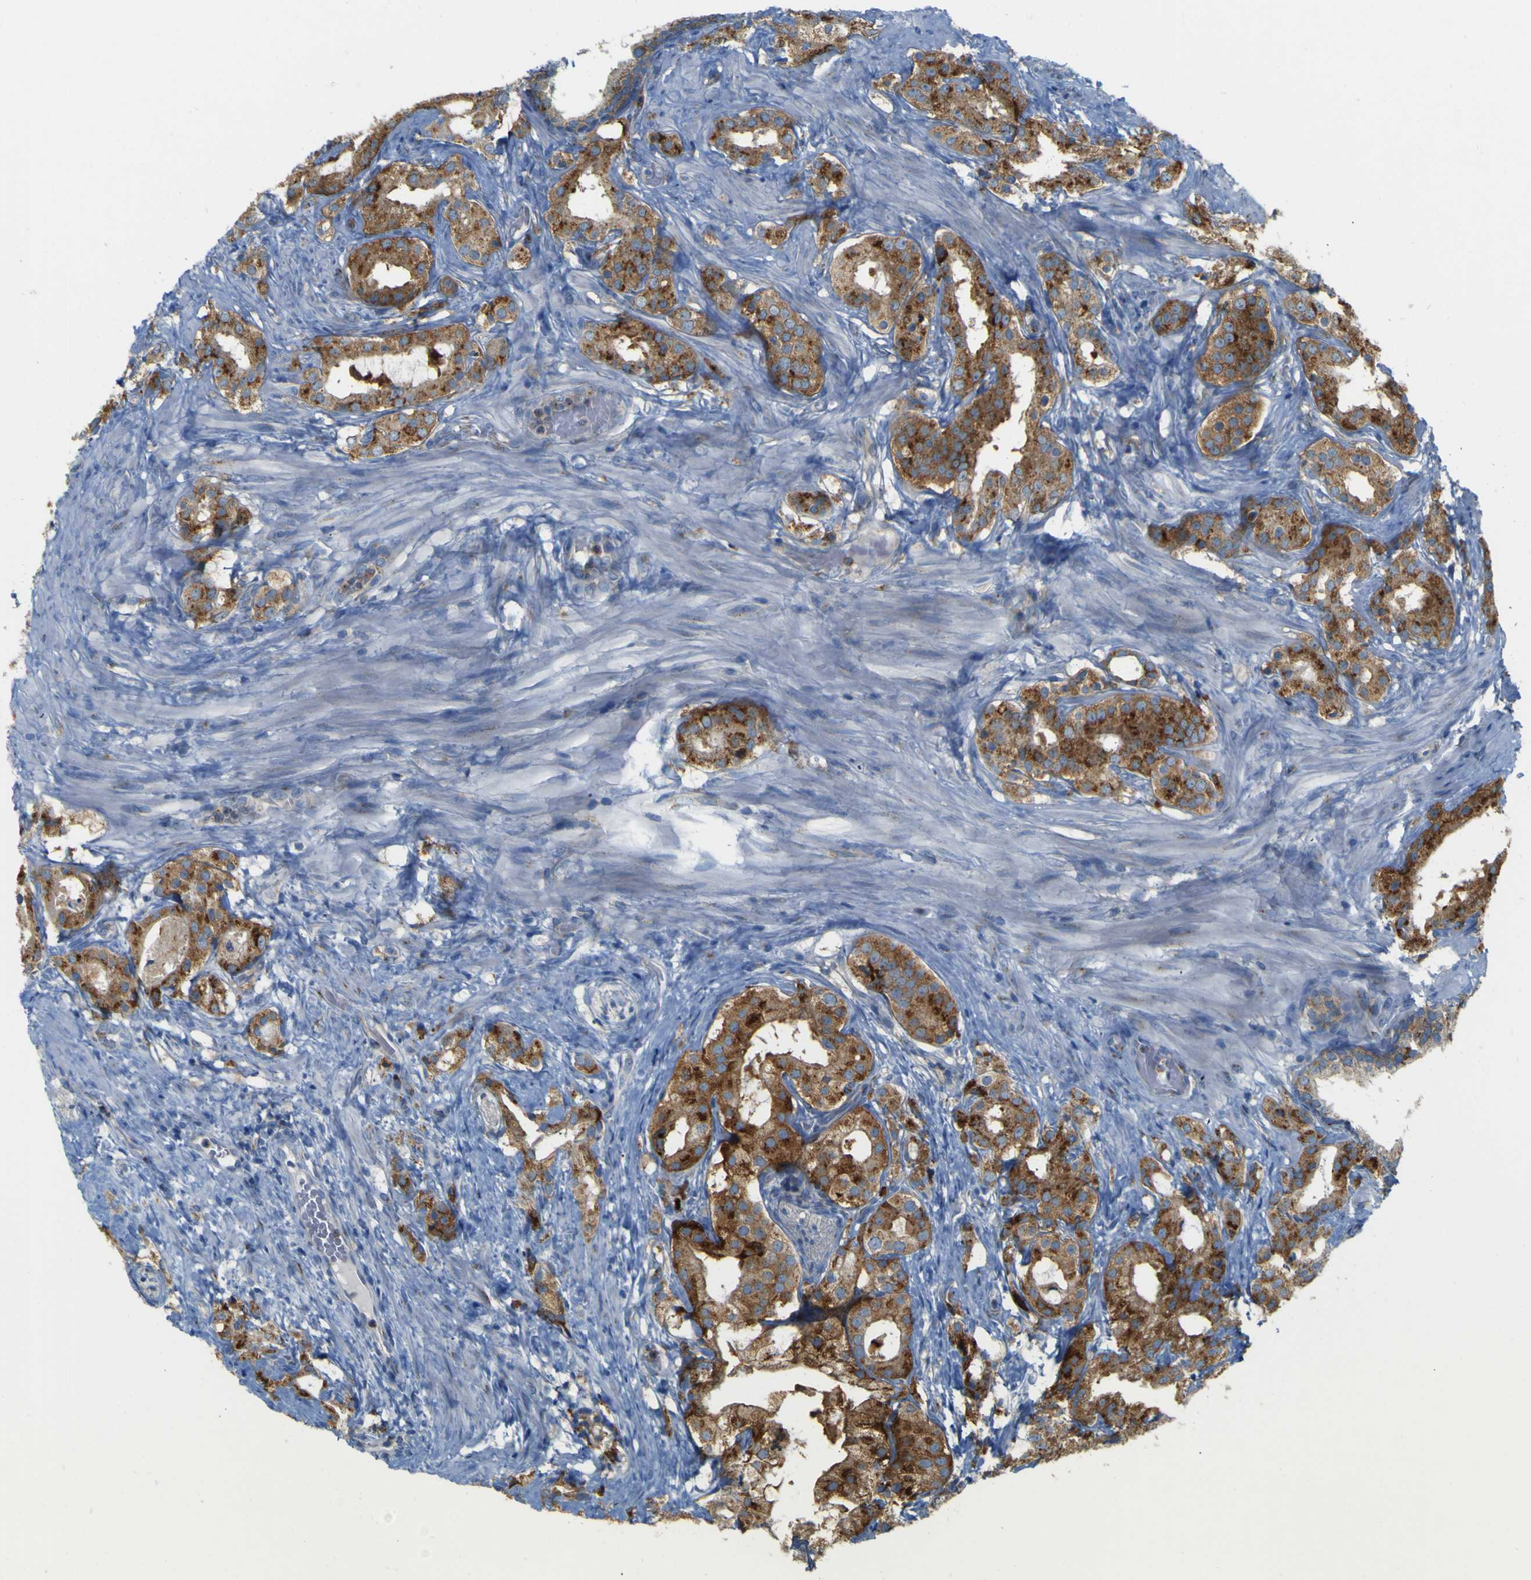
{"staining": {"intensity": "moderate", "quantity": ">75%", "location": "cytoplasmic/membranous"}, "tissue": "prostate cancer", "cell_type": "Tumor cells", "image_type": "cancer", "snomed": [{"axis": "morphology", "description": "Adenocarcinoma, Low grade"}, {"axis": "topography", "description": "Prostate"}], "caption": "Human prostate cancer (low-grade adenocarcinoma) stained with a protein marker demonstrates moderate staining in tumor cells.", "gene": "IGF2R", "patient": {"sex": "male", "age": 59}}